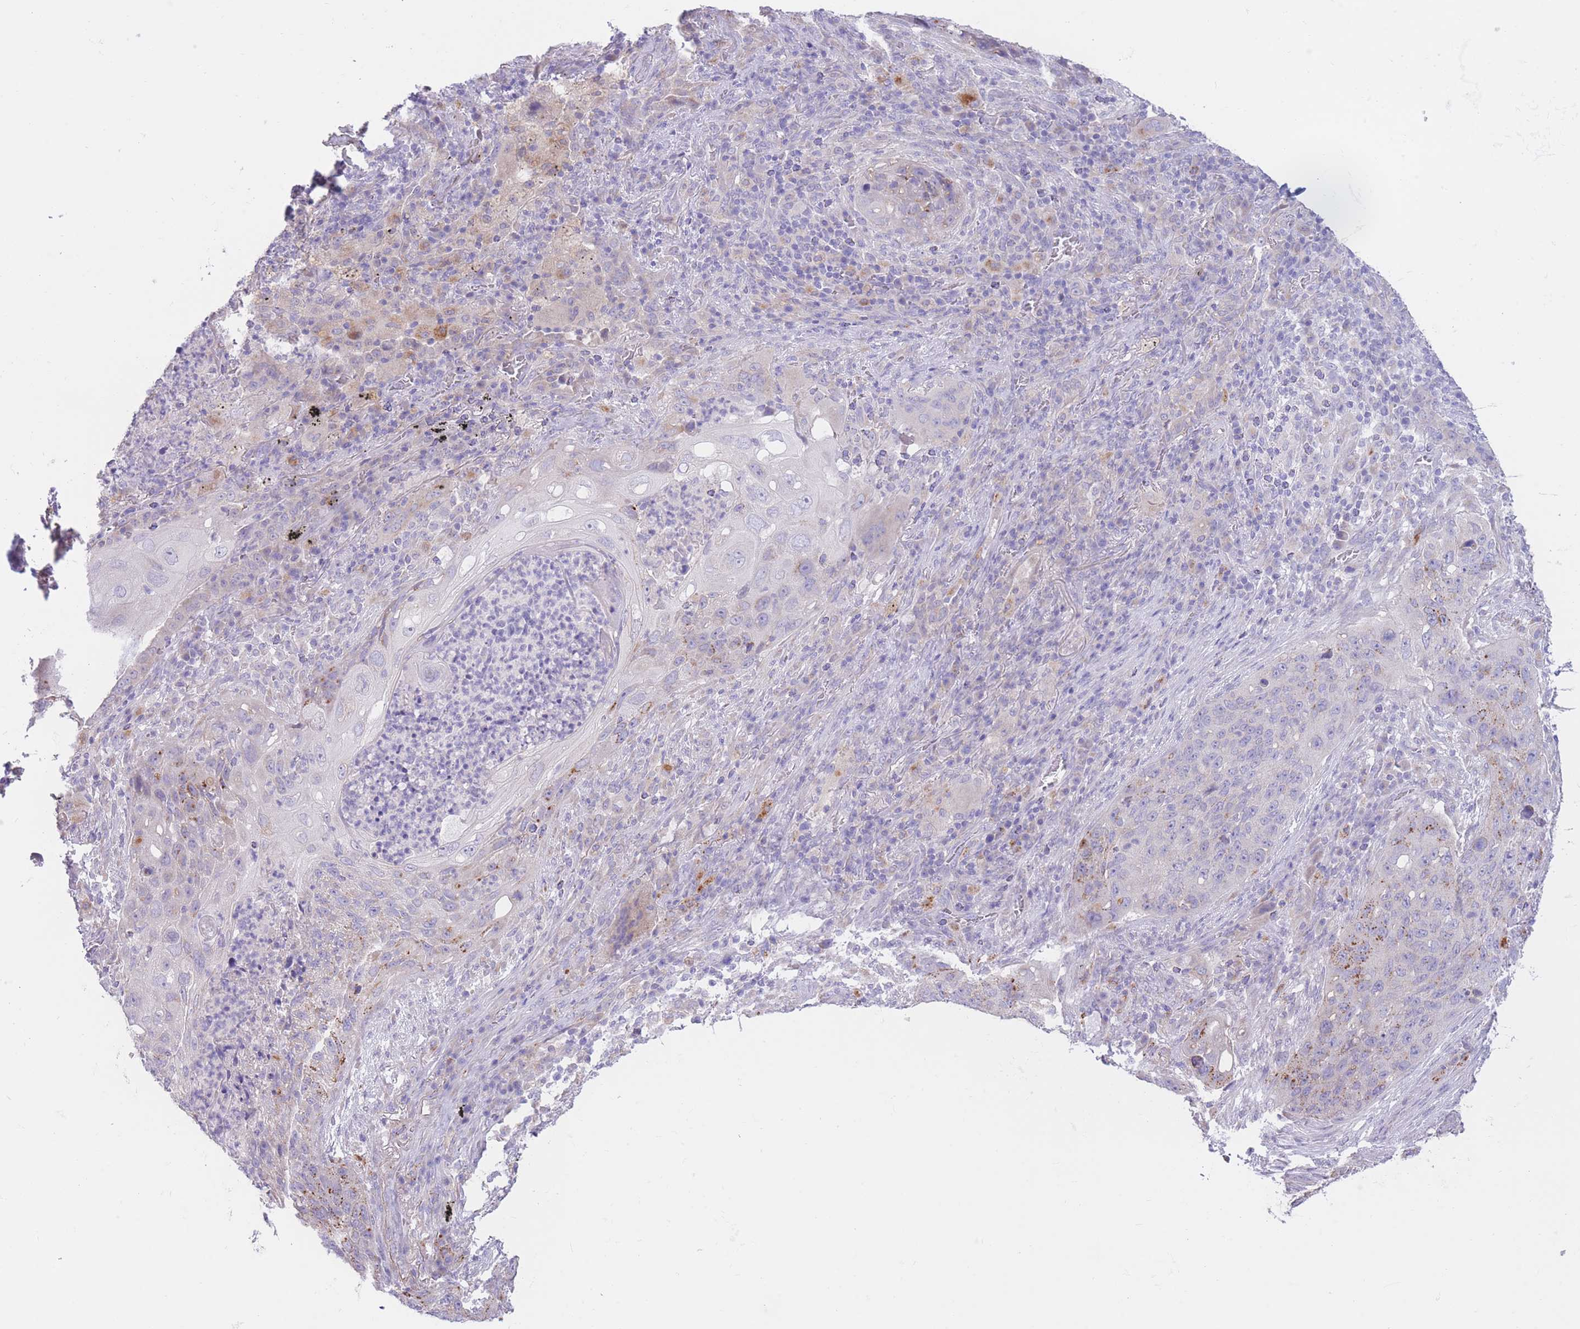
{"staining": {"intensity": "moderate", "quantity": "<25%", "location": "cytoplasmic/membranous"}, "tissue": "lung cancer", "cell_type": "Tumor cells", "image_type": "cancer", "snomed": [{"axis": "morphology", "description": "Squamous cell carcinoma, NOS"}, {"axis": "topography", "description": "Lung"}], "caption": "A high-resolution micrograph shows IHC staining of lung cancer, which reveals moderate cytoplasmic/membranous positivity in about <25% of tumor cells.", "gene": "FAH", "patient": {"sex": "female", "age": 63}}